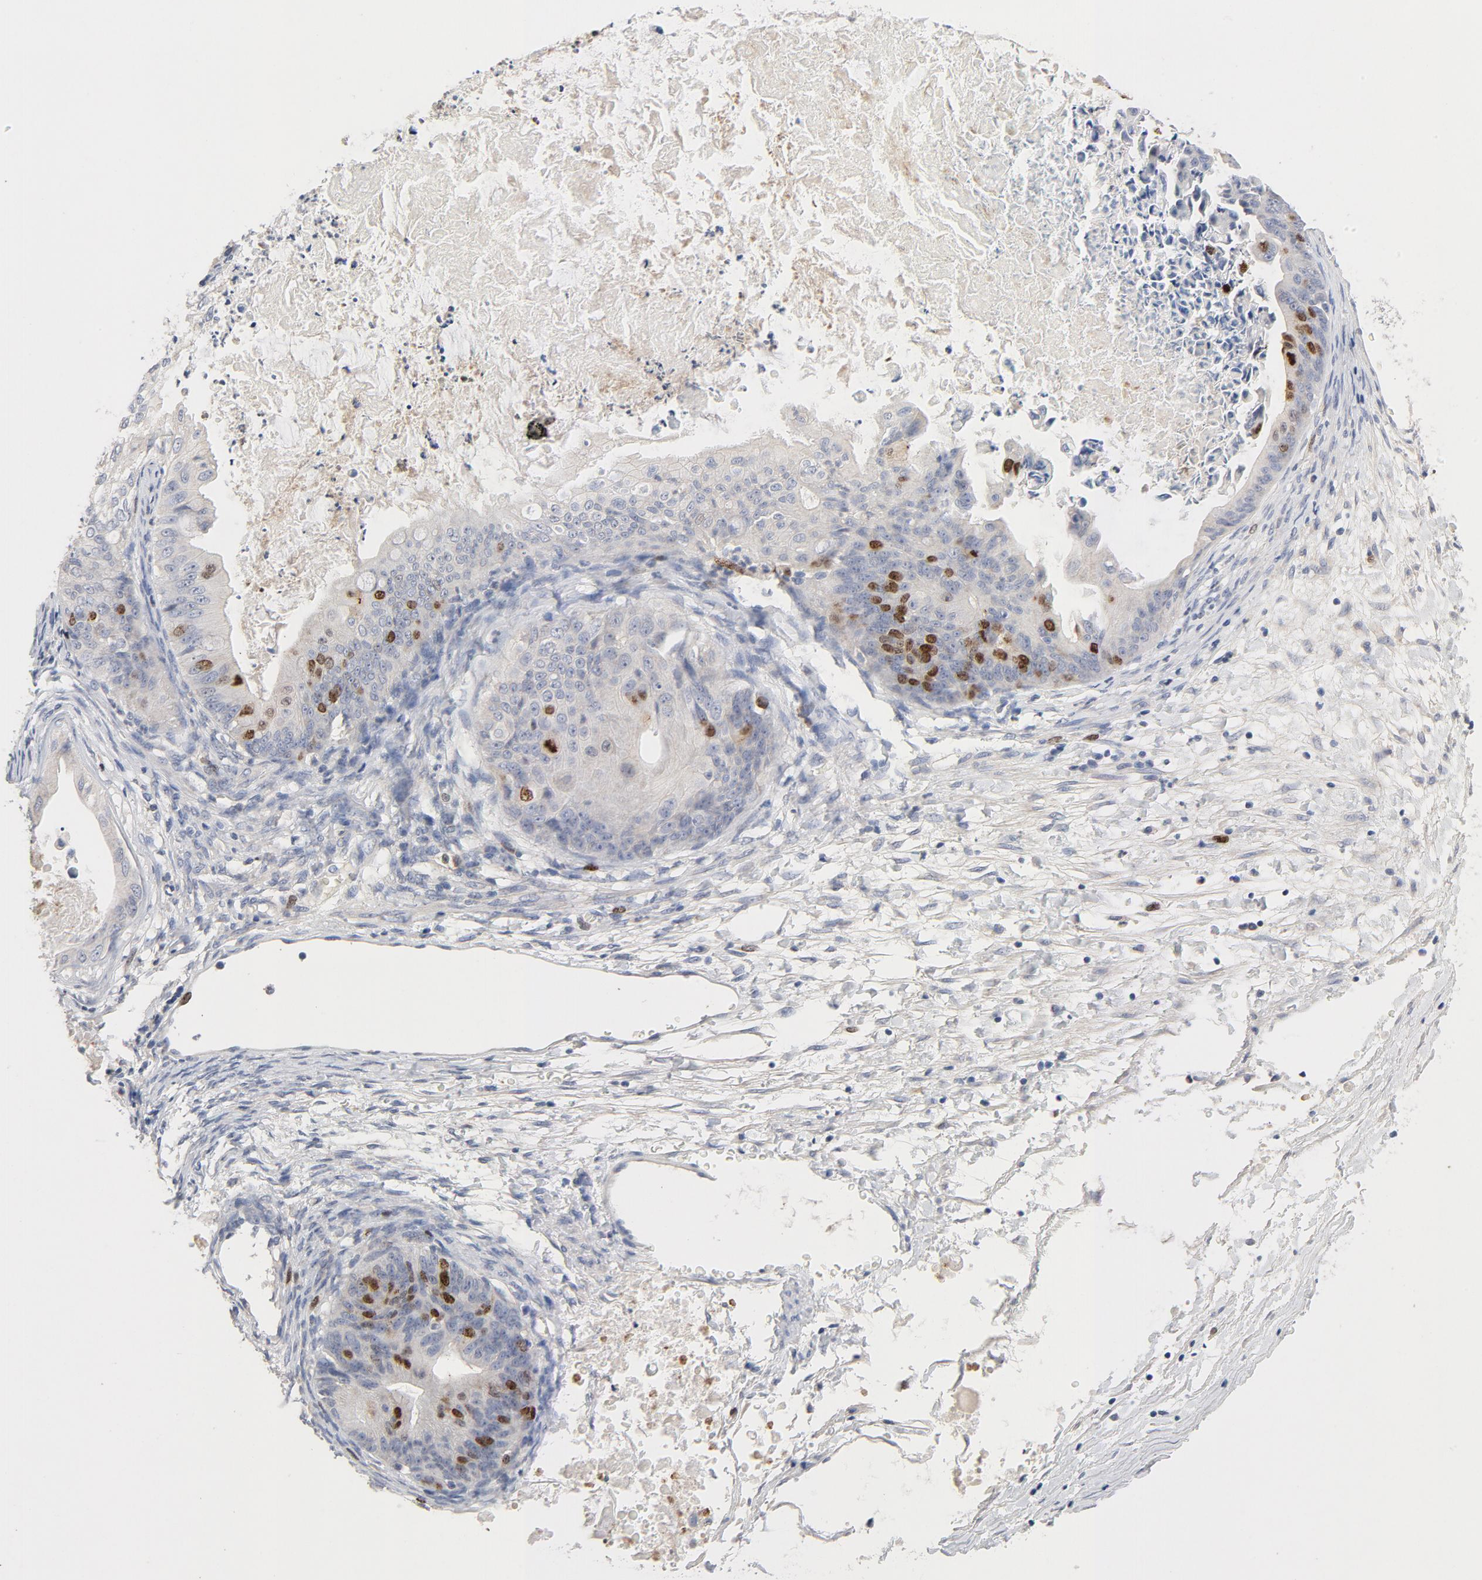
{"staining": {"intensity": "moderate", "quantity": "<25%", "location": "nuclear"}, "tissue": "ovarian cancer", "cell_type": "Tumor cells", "image_type": "cancer", "snomed": [{"axis": "morphology", "description": "Cystadenocarcinoma, mucinous, NOS"}, {"axis": "topography", "description": "Ovary"}], "caption": "A high-resolution image shows IHC staining of ovarian cancer (mucinous cystadenocarcinoma), which displays moderate nuclear staining in approximately <25% of tumor cells.", "gene": "BIRC5", "patient": {"sex": "female", "age": 37}}